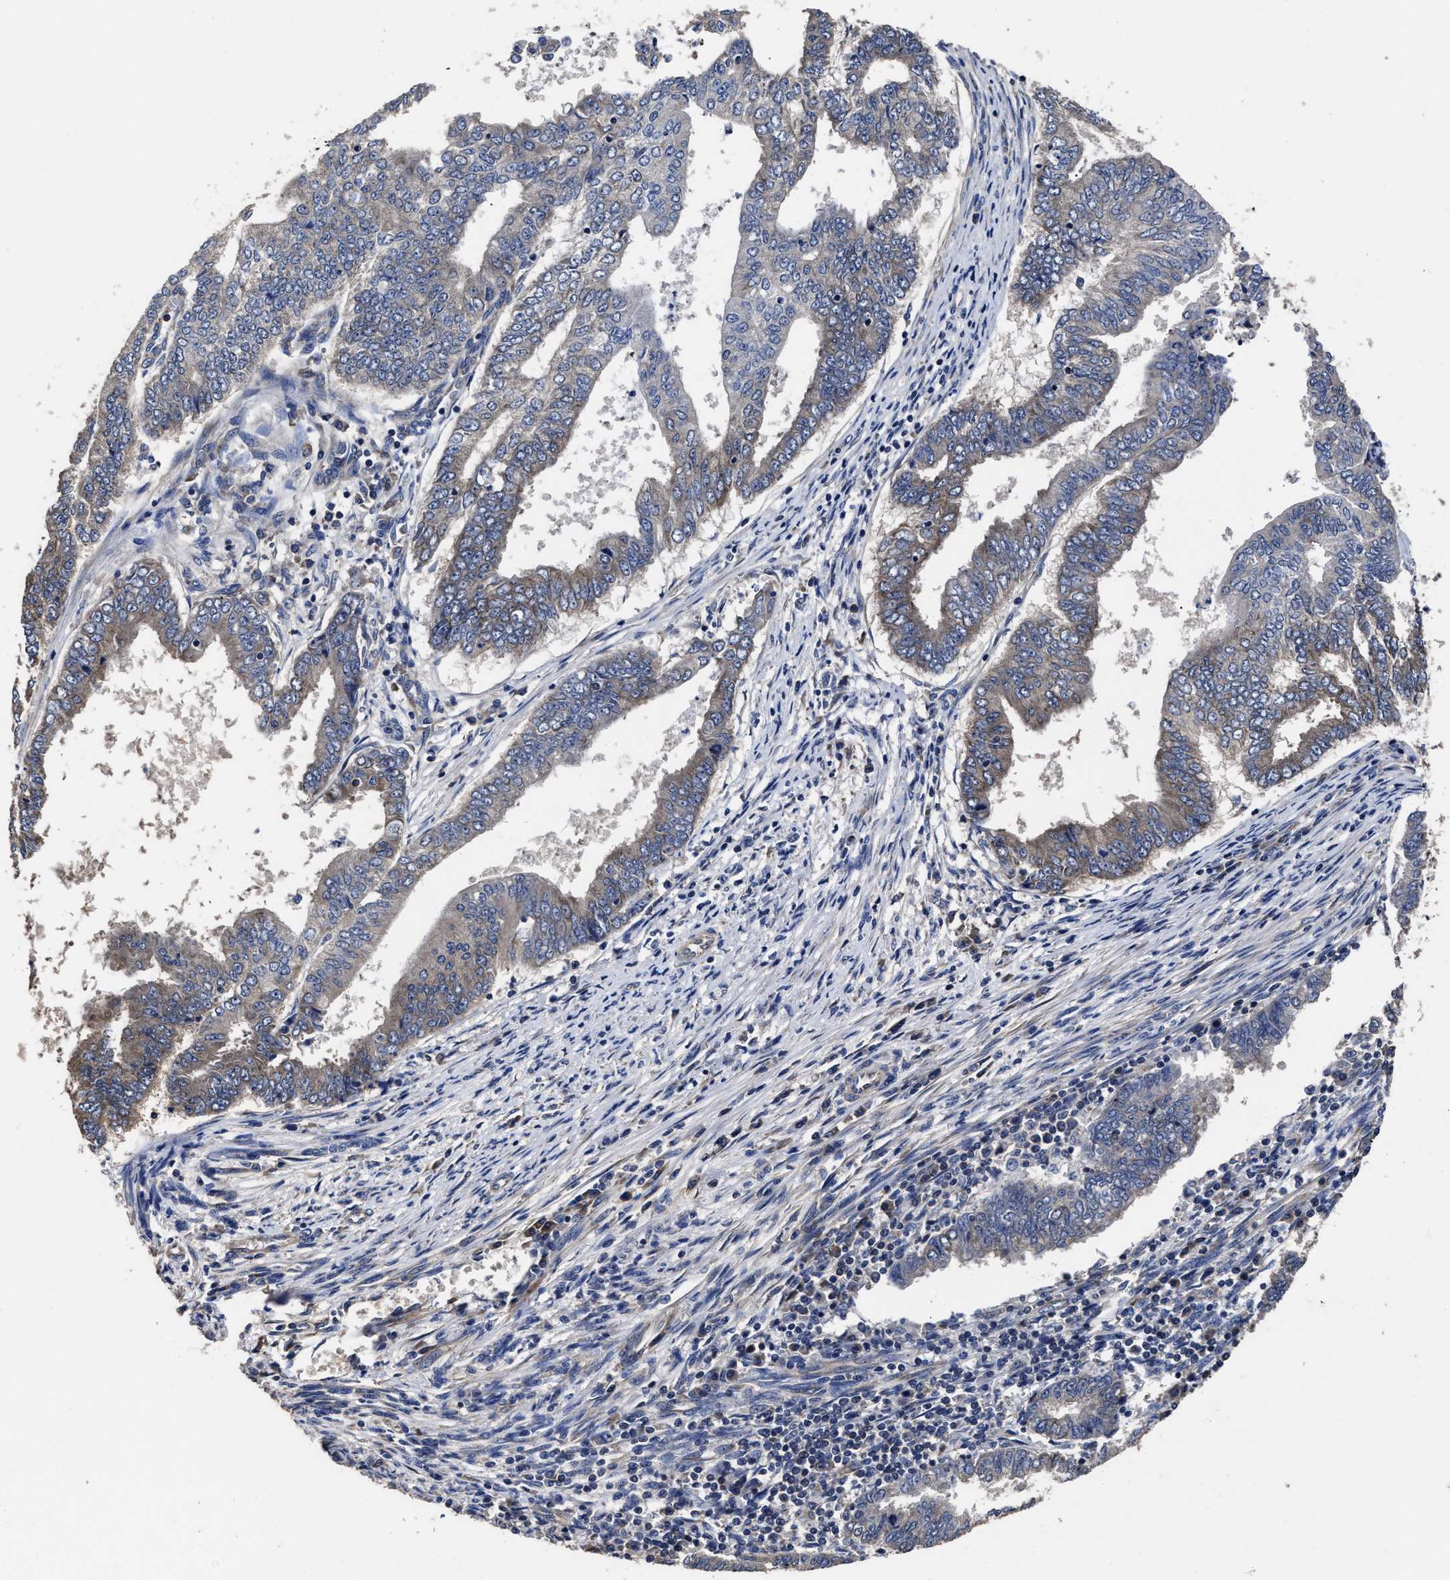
{"staining": {"intensity": "weak", "quantity": "<25%", "location": "cytoplasmic/membranous"}, "tissue": "endometrial cancer", "cell_type": "Tumor cells", "image_type": "cancer", "snomed": [{"axis": "morphology", "description": "Polyp, NOS"}, {"axis": "morphology", "description": "Adenocarcinoma, NOS"}, {"axis": "morphology", "description": "Adenoma, NOS"}, {"axis": "topography", "description": "Endometrium"}], "caption": "This is a histopathology image of IHC staining of endometrial cancer, which shows no expression in tumor cells.", "gene": "AVEN", "patient": {"sex": "female", "age": 79}}